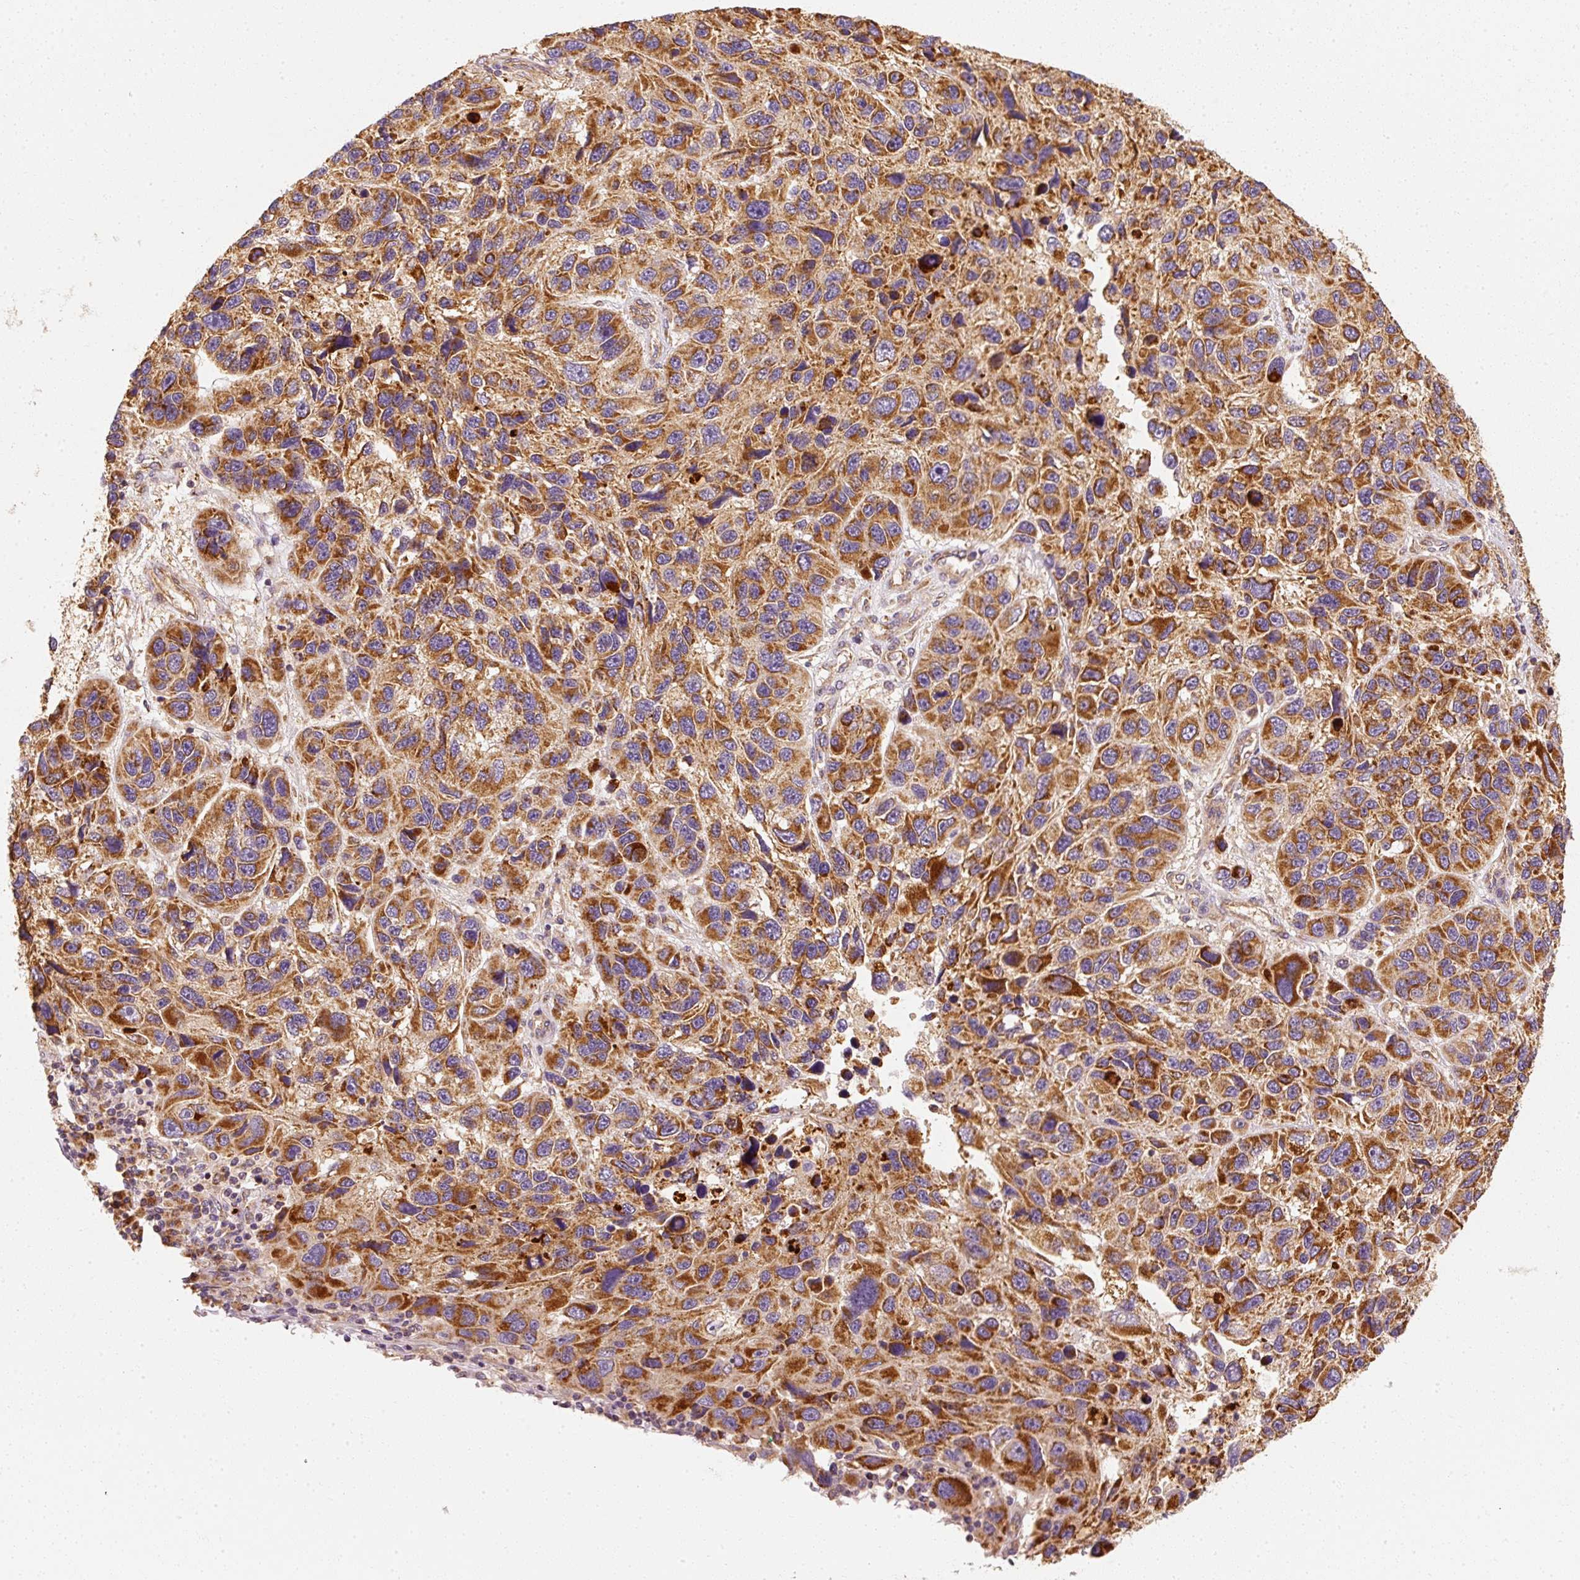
{"staining": {"intensity": "moderate", "quantity": ">75%", "location": "cytoplasmic/membranous"}, "tissue": "melanoma", "cell_type": "Tumor cells", "image_type": "cancer", "snomed": [{"axis": "morphology", "description": "Malignant melanoma, NOS"}, {"axis": "topography", "description": "Skin"}], "caption": "Malignant melanoma tissue demonstrates moderate cytoplasmic/membranous expression in approximately >75% of tumor cells Immunohistochemistry (ihc) stains the protein of interest in brown and the nuclei are stained blue.", "gene": "TOMM40", "patient": {"sex": "male", "age": 53}}